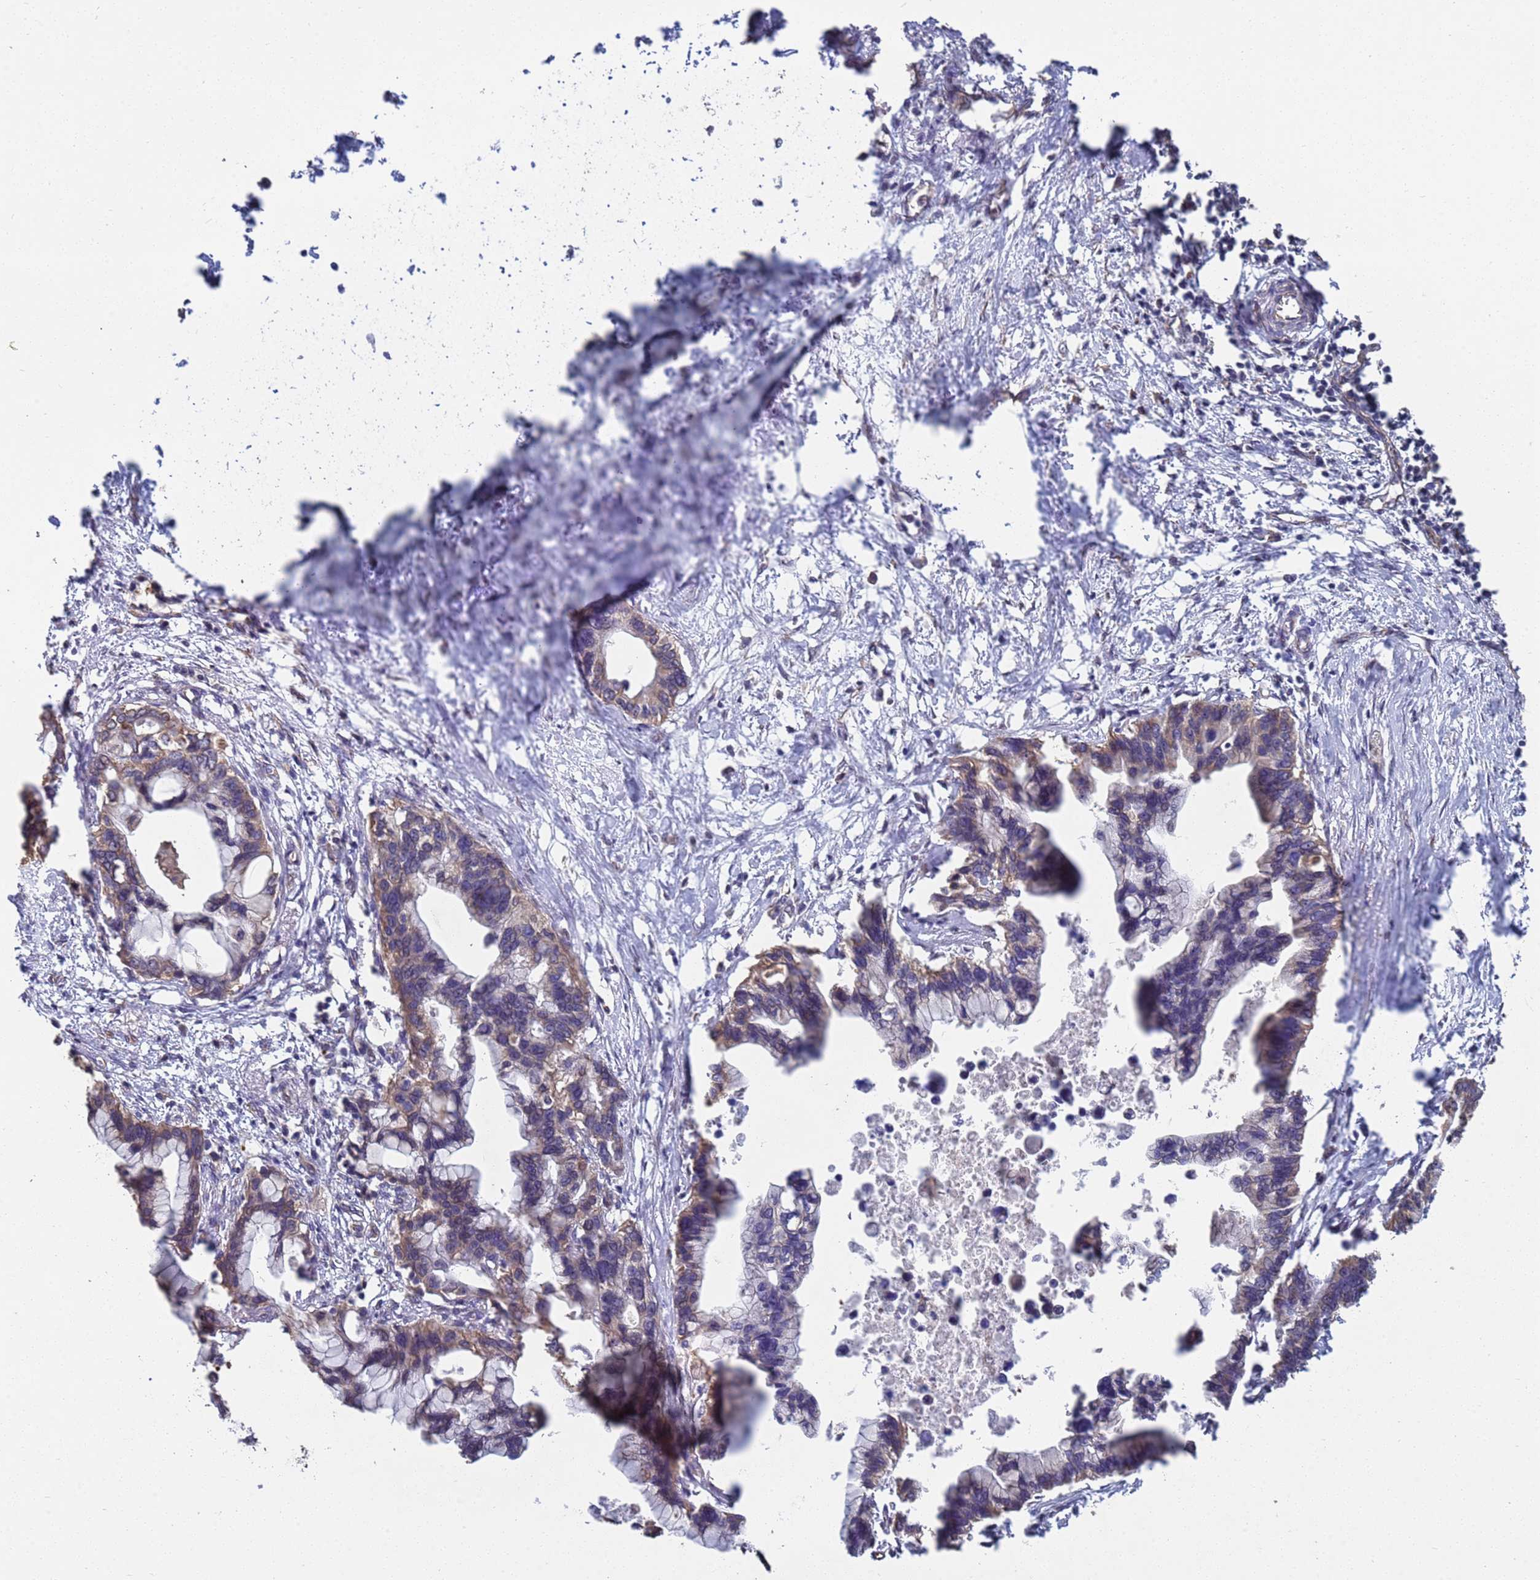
{"staining": {"intensity": "moderate", "quantity": ">75%", "location": "cytoplasmic/membranous"}, "tissue": "pancreatic cancer", "cell_type": "Tumor cells", "image_type": "cancer", "snomed": [{"axis": "morphology", "description": "Adenocarcinoma, NOS"}, {"axis": "topography", "description": "Pancreas"}], "caption": "Tumor cells reveal moderate cytoplasmic/membranous staining in about >75% of cells in adenocarcinoma (pancreatic).", "gene": "CFAP119", "patient": {"sex": "female", "age": 83}}